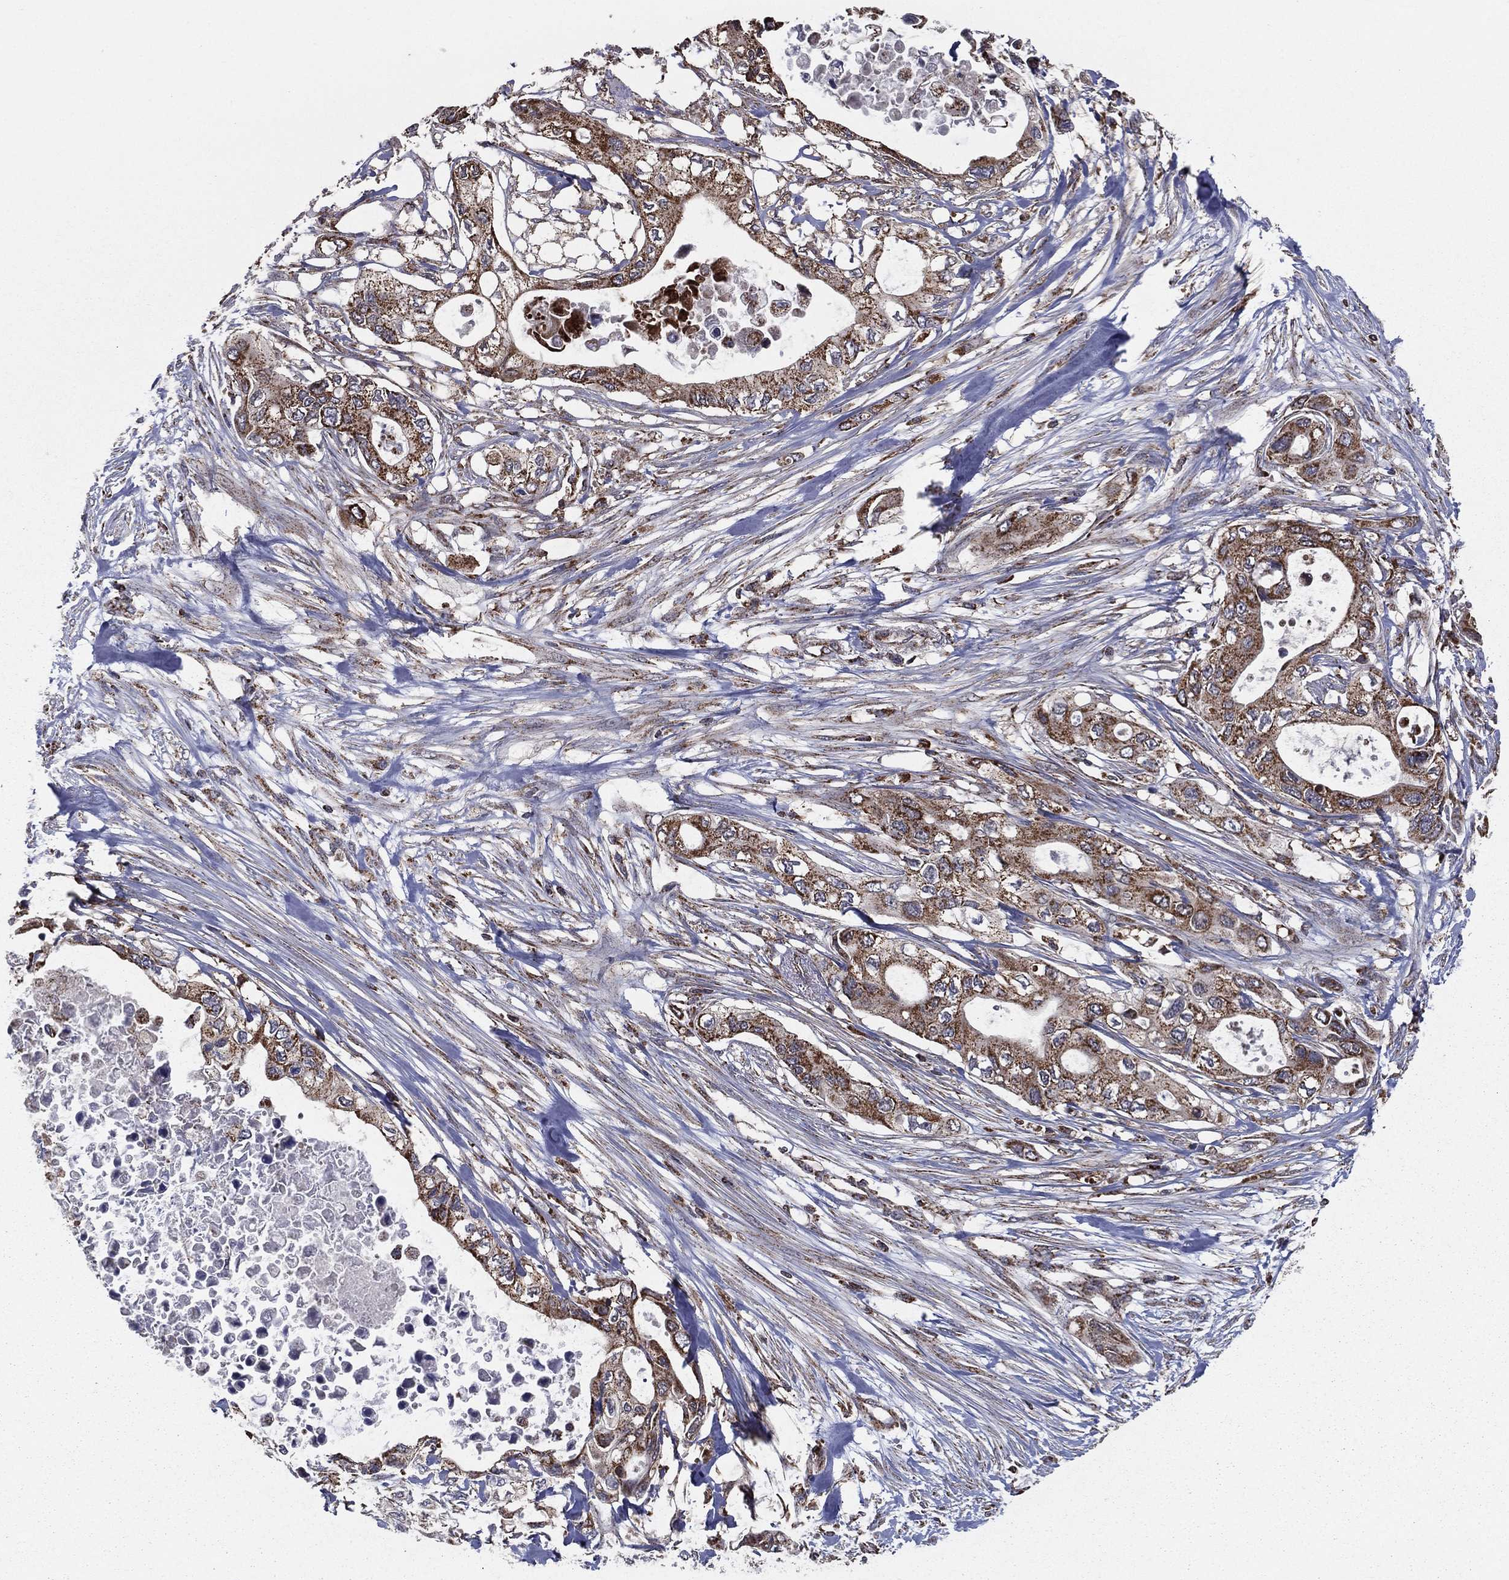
{"staining": {"intensity": "moderate", "quantity": ">75%", "location": "cytoplasmic/membranous"}, "tissue": "pancreatic cancer", "cell_type": "Tumor cells", "image_type": "cancer", "snomed": [{"axis": "morphology", "description": "Adenocarcinoma, NOS"}, {"axis": "topography", "description": "Pancreas"}], "caption": "Pancreatic adenocarcinoma tissue shows moderate cytoplasmic/membranous positivity in about >75% of tumor cells (DAB (3,3'-diaminobenzidine) = brown stain, brightfield microscopy at high magnification).", "gene": "RIGI", "patient": {"sex": "female", "age": 63}}